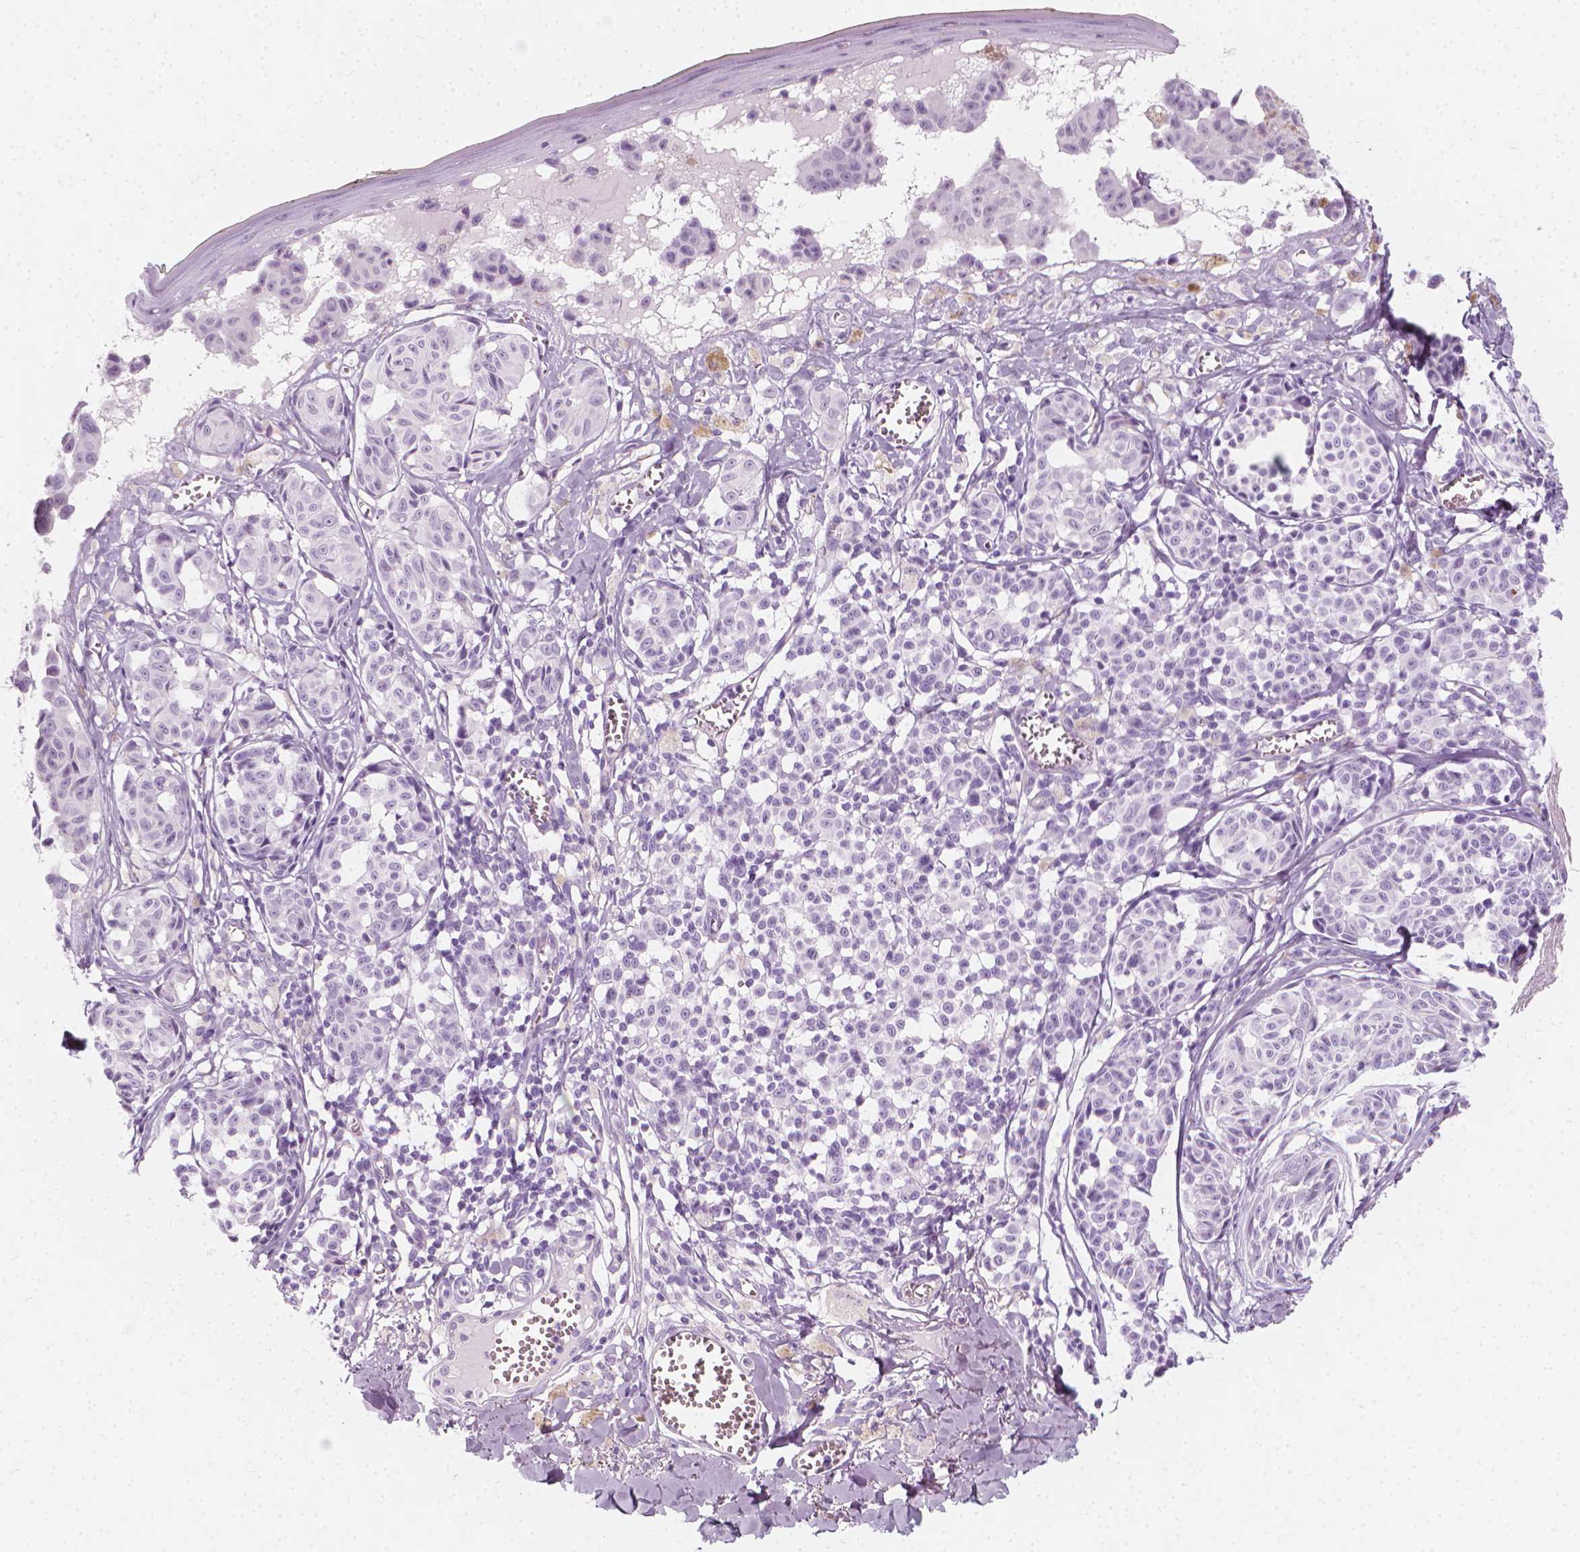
{"staining": {"intensity": "negative", "quantity": "none", "location": "none"}, "tissue": "melanoma", "cell_type": "Tumor cells", "image_type": "cancer", "snomed": [{"axis": "morphology", "description": "Malignant melanoma, NOS"}, {"axis": "topography", "description": "Skin"}], "caption": "Protein analysis of malignant melanoma displays no significant staining in tumor cells. (Brightfield microscopy of DAB (3,3'-diaminobenzidine) immunohistochemistry (IHC) at high magnification).", "gene": "SCG3", "patient": {"sex": "female", "age": 43}}